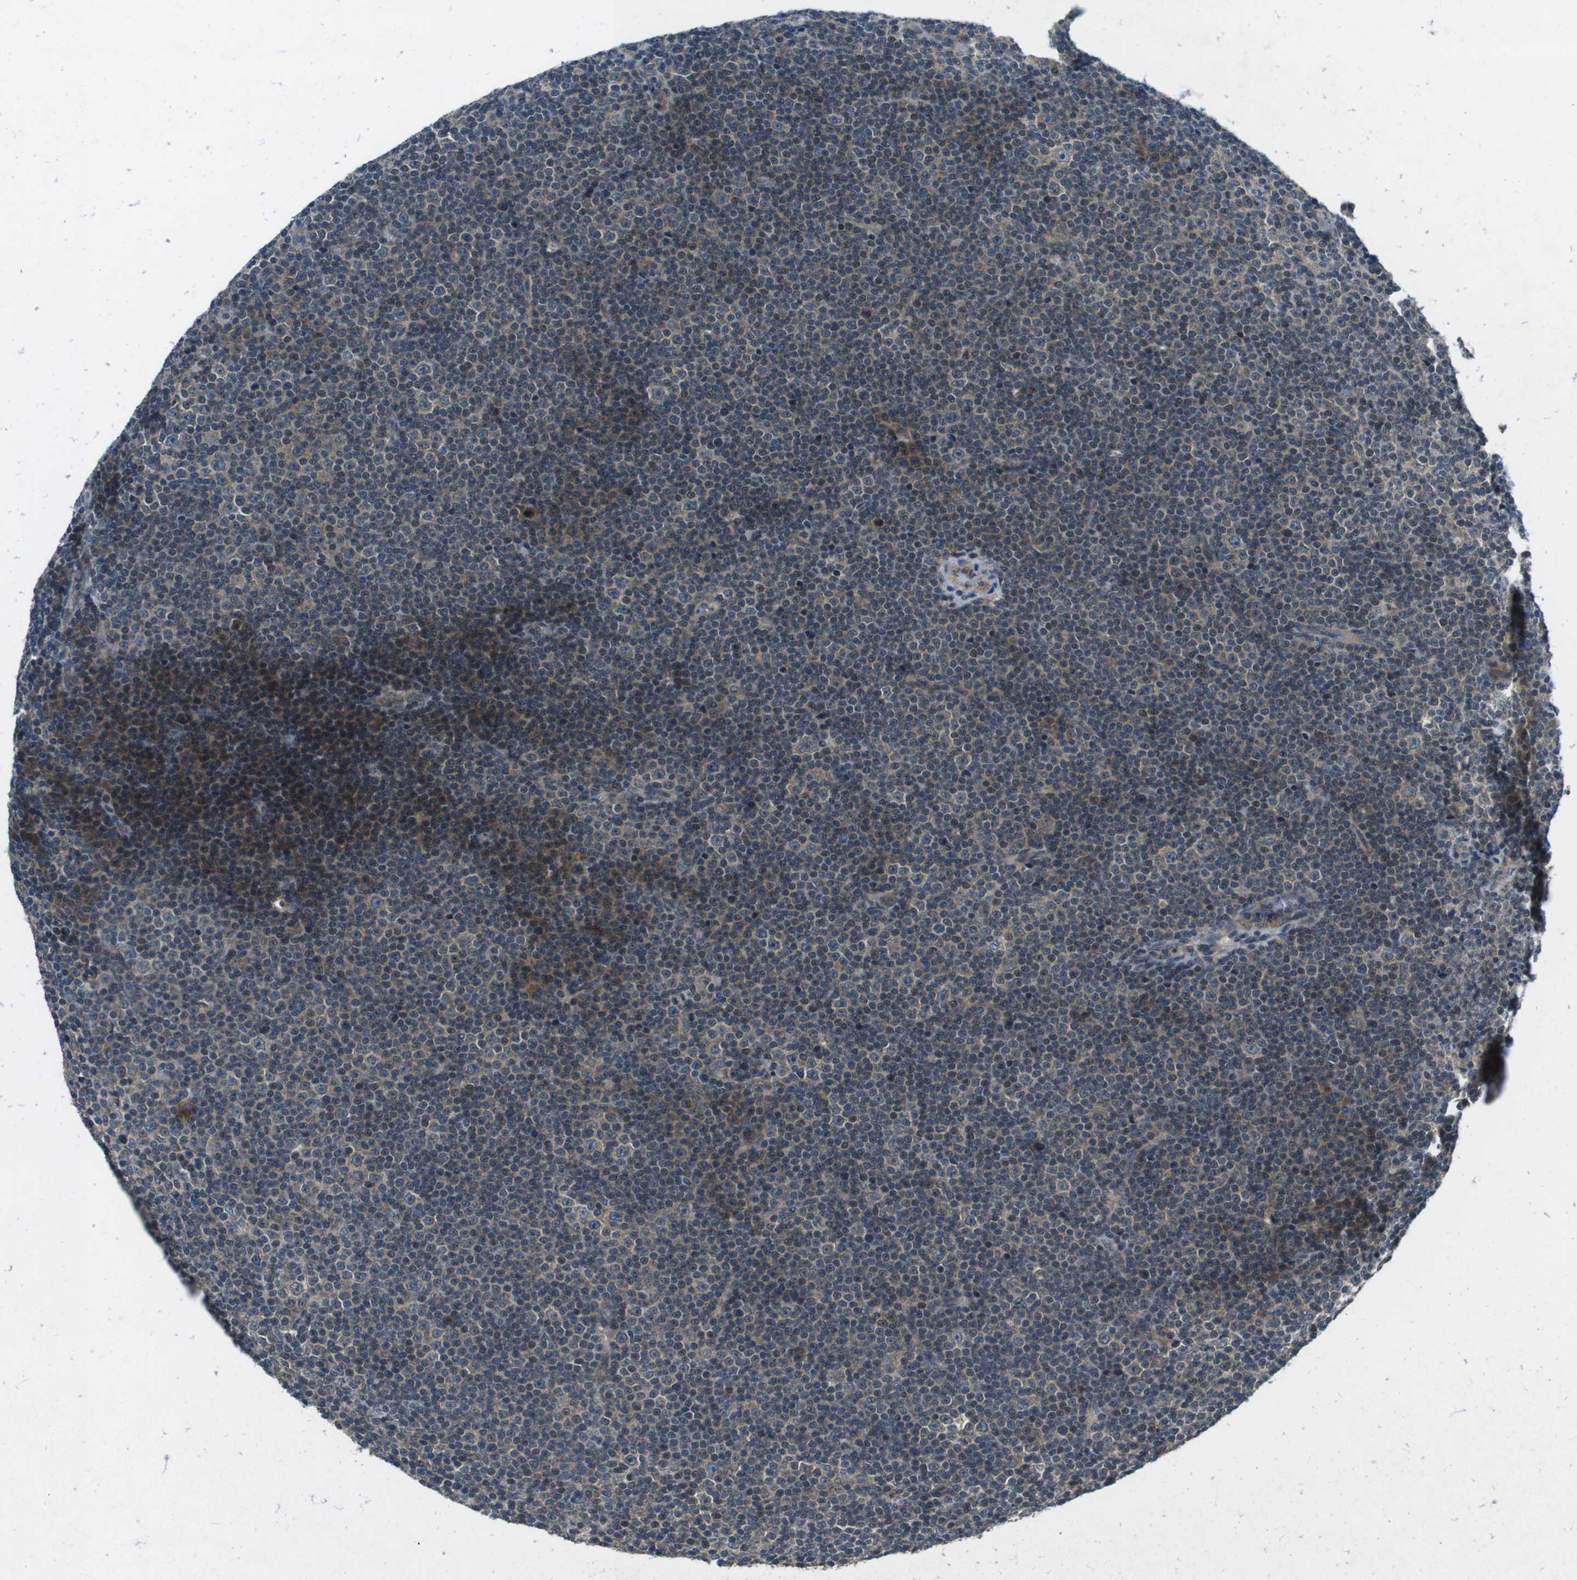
{"staining": {"intensity": "weak", "quantity": "25%-75%", "location": "cytoplasmic/membranous"}, "tissue": "lymphoma", "cell_type": "Tumor cells", "image_type": "cancer", "snomed": [{"axis": "morphology", "description": "Malignant lymphoma, non-Hodgkin's type, Low grade"}, {"axis": "topography", "description": "Lymph node"}], "caption": "About 25%-75% of tumor cells in malignant lymphoma, non-Hodgkin's type (low-grade) reveal weak cytoplasmic/membranous protein staining as visualized by brown immunohistochemical staining.", "gene": "CDK16", "patient": {"sex": "female", "age": 67}}